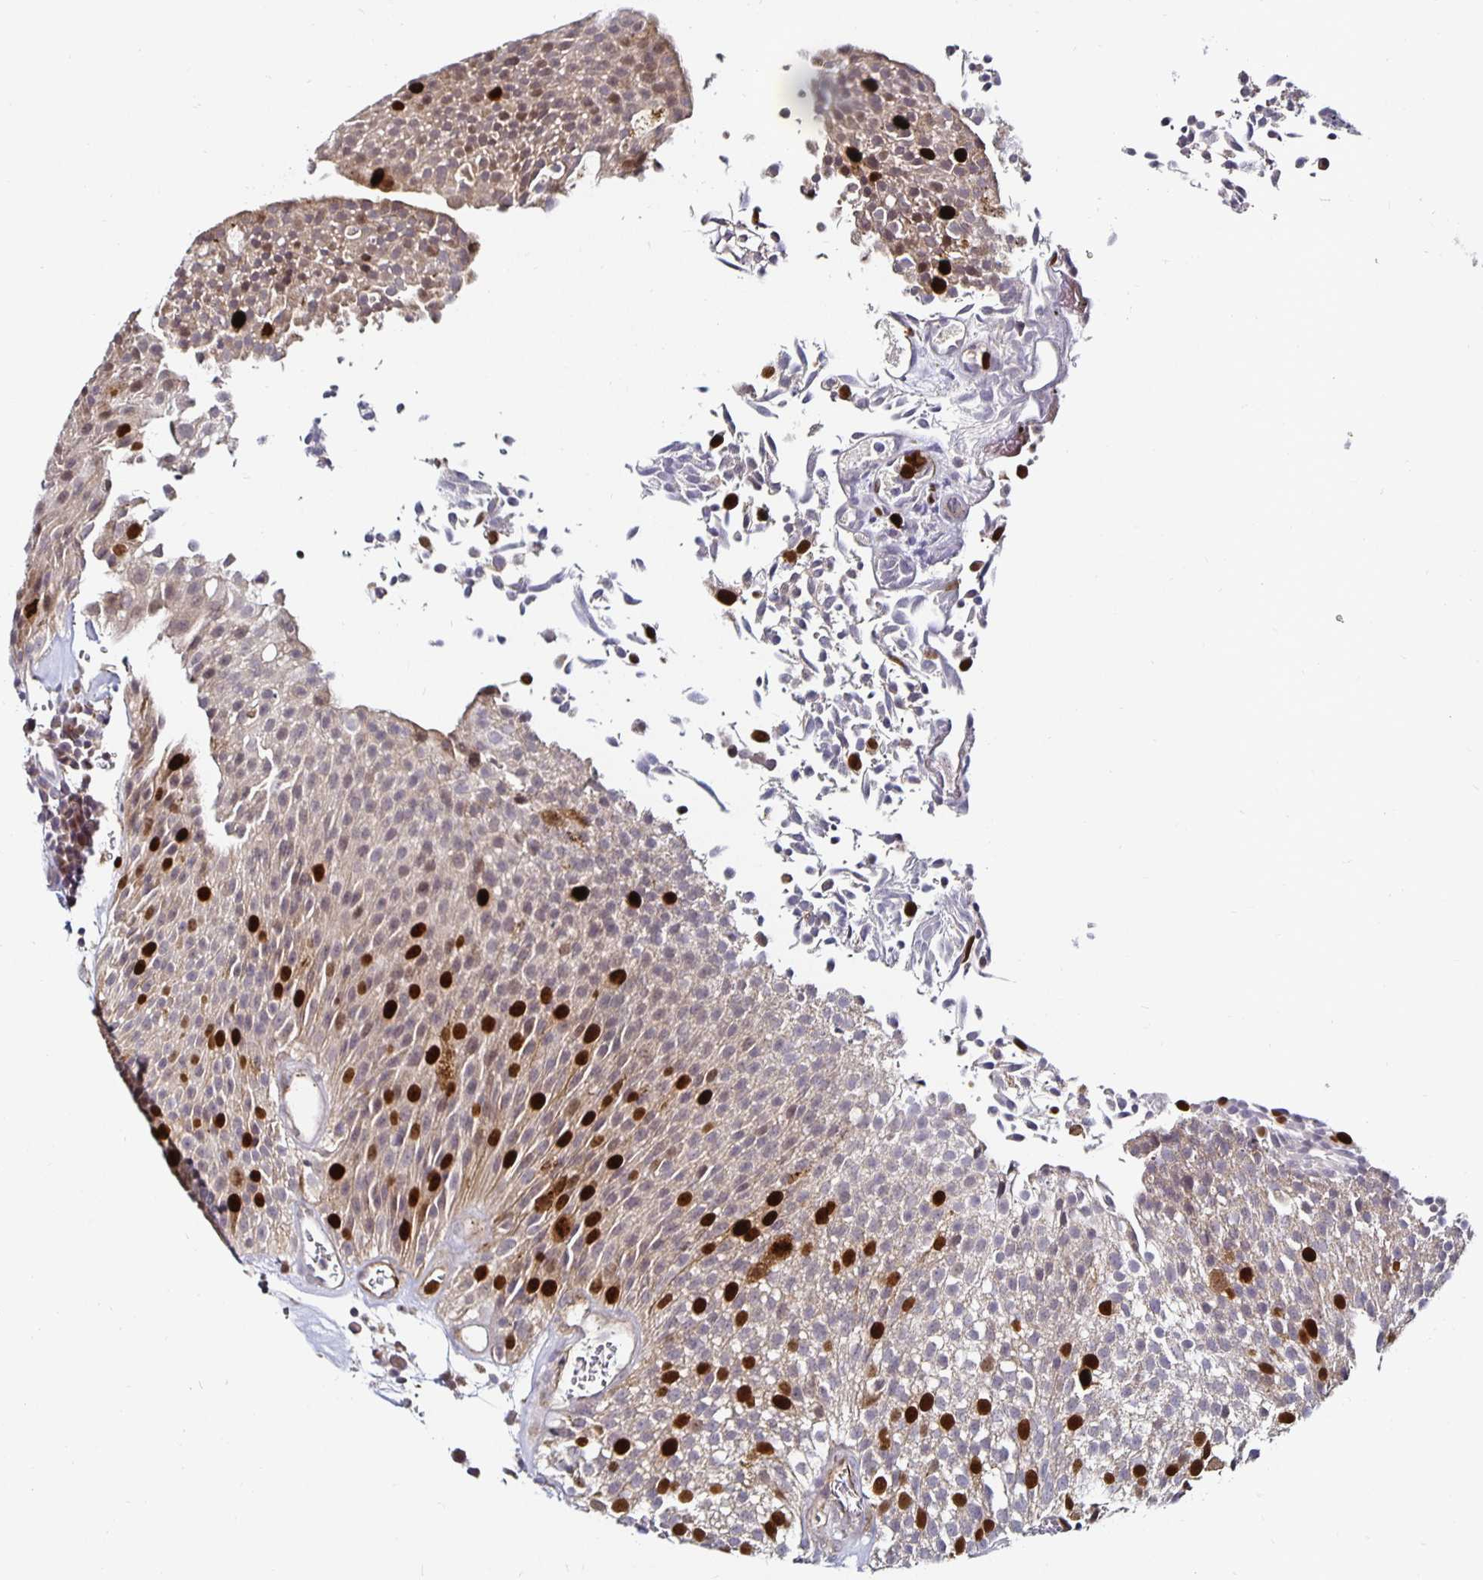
{"staining": {"intensity": "strong", "quantity": "<25%", "location": "nuclear"}, "tissue": "urothelial cancer", "cell_type": "Tumor cells", "image_type": "cancer", "snomed": [{"axis": "morphology", "description": "Urothelial carcinoma, Low grade"}, {"axis": "topography", "description": "Urinary bladder"}], "caption": "Tumor cells exhibit medium levels of strong nuclear expression in about <25% of cells in human urothelial cancer.", "gene": "ANLN", "patient": {"sex": "female", "age": 79}}